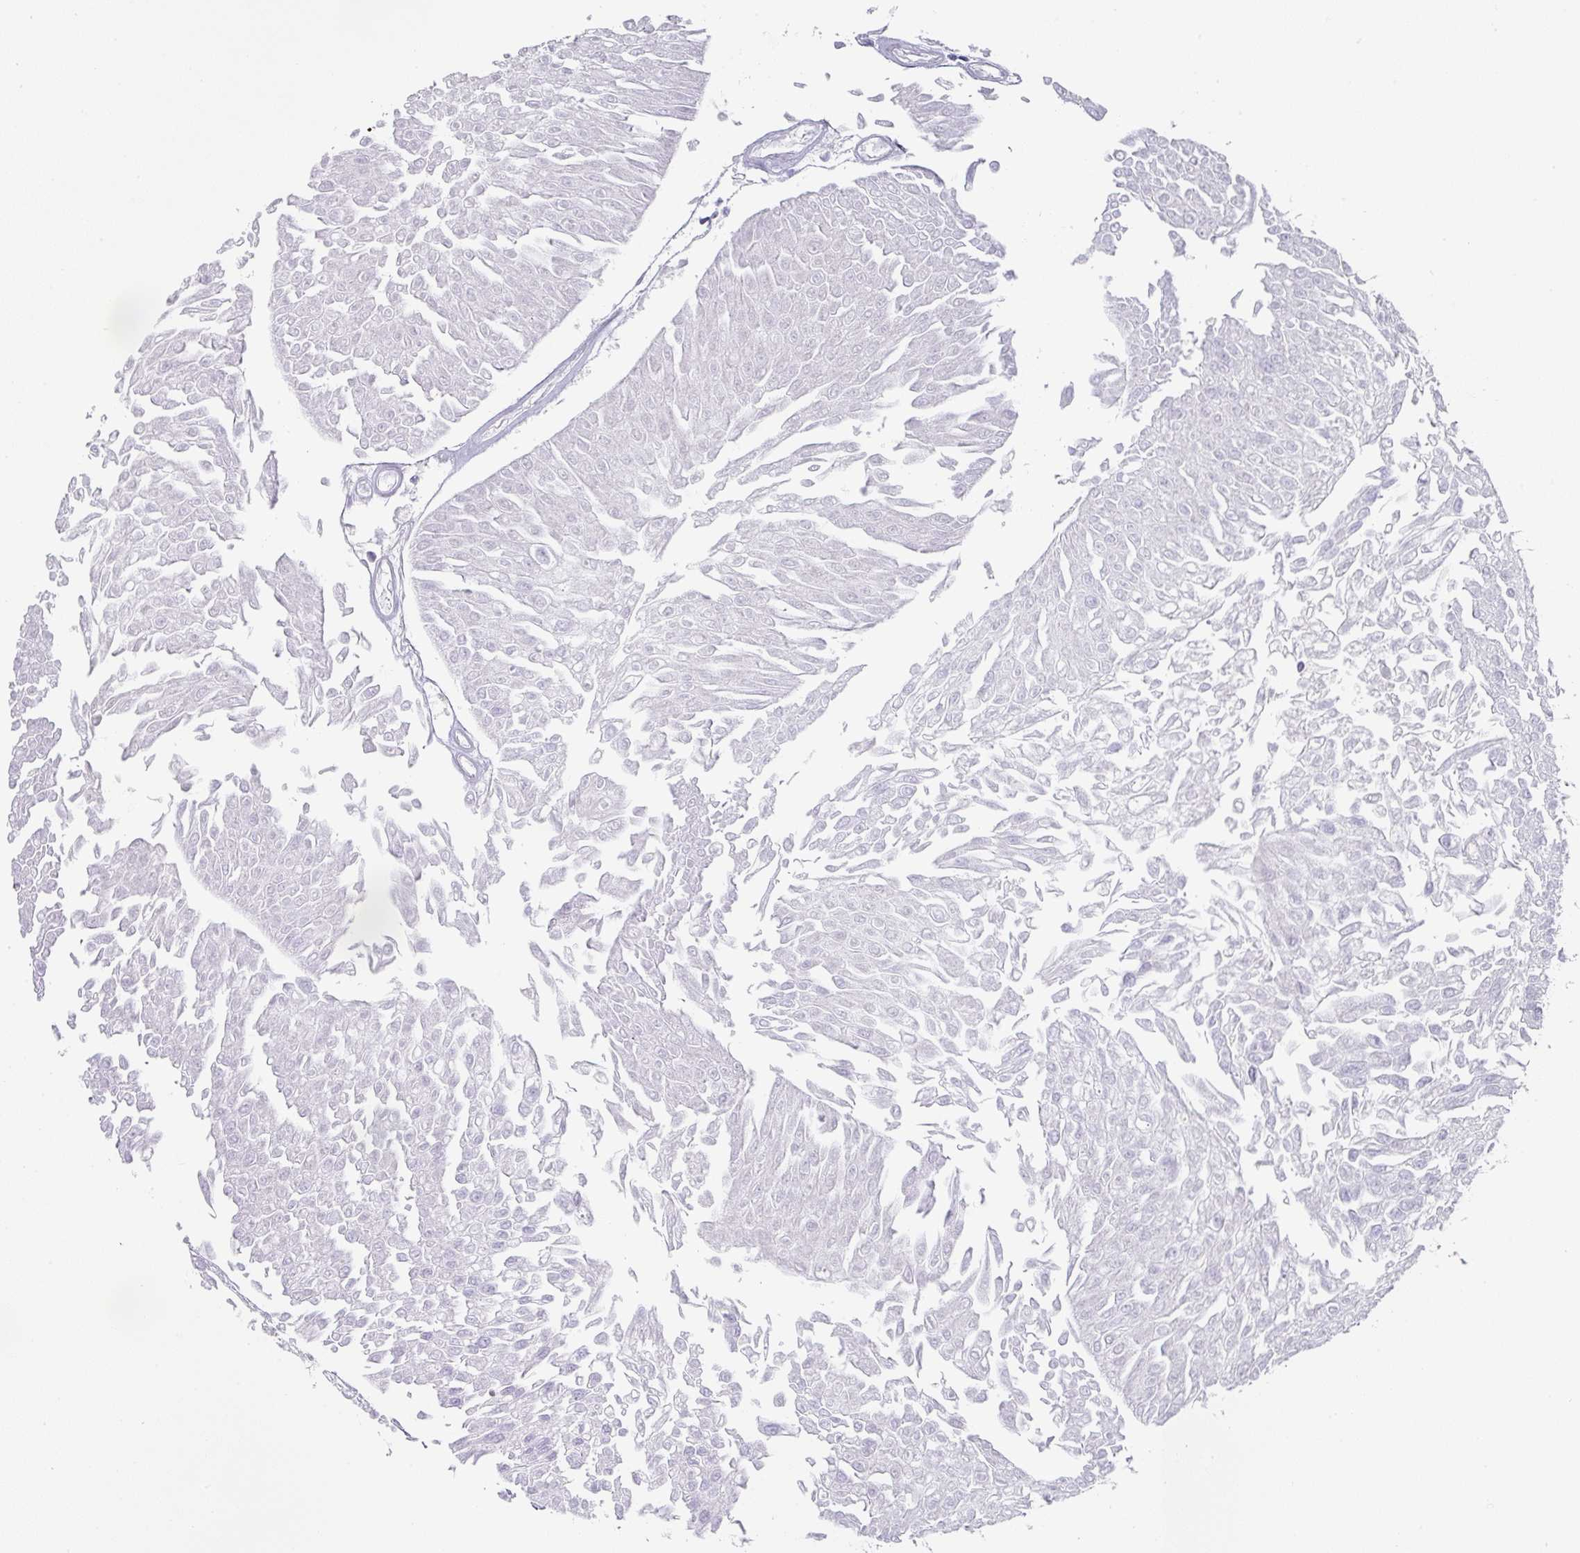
{"staining": {"intensity": "negative", "quantity": "none", "location": "none"}, "tissue": "urothelial cancer", "cell_type": "Tumor cells", "image_type": "cancer", "snomed": [{"axis": "morphology", "description": "Urothelial carcinoma, Low grade"}, {"axis": "topography", "description": "Urinary bladder"}], "caption": "The histopathology image demonstrates no staining of tumor cells in urothelial carcinoma (low-grade).", "gene": "BTLA", "patient": {"sex": "male", "age": 67}}